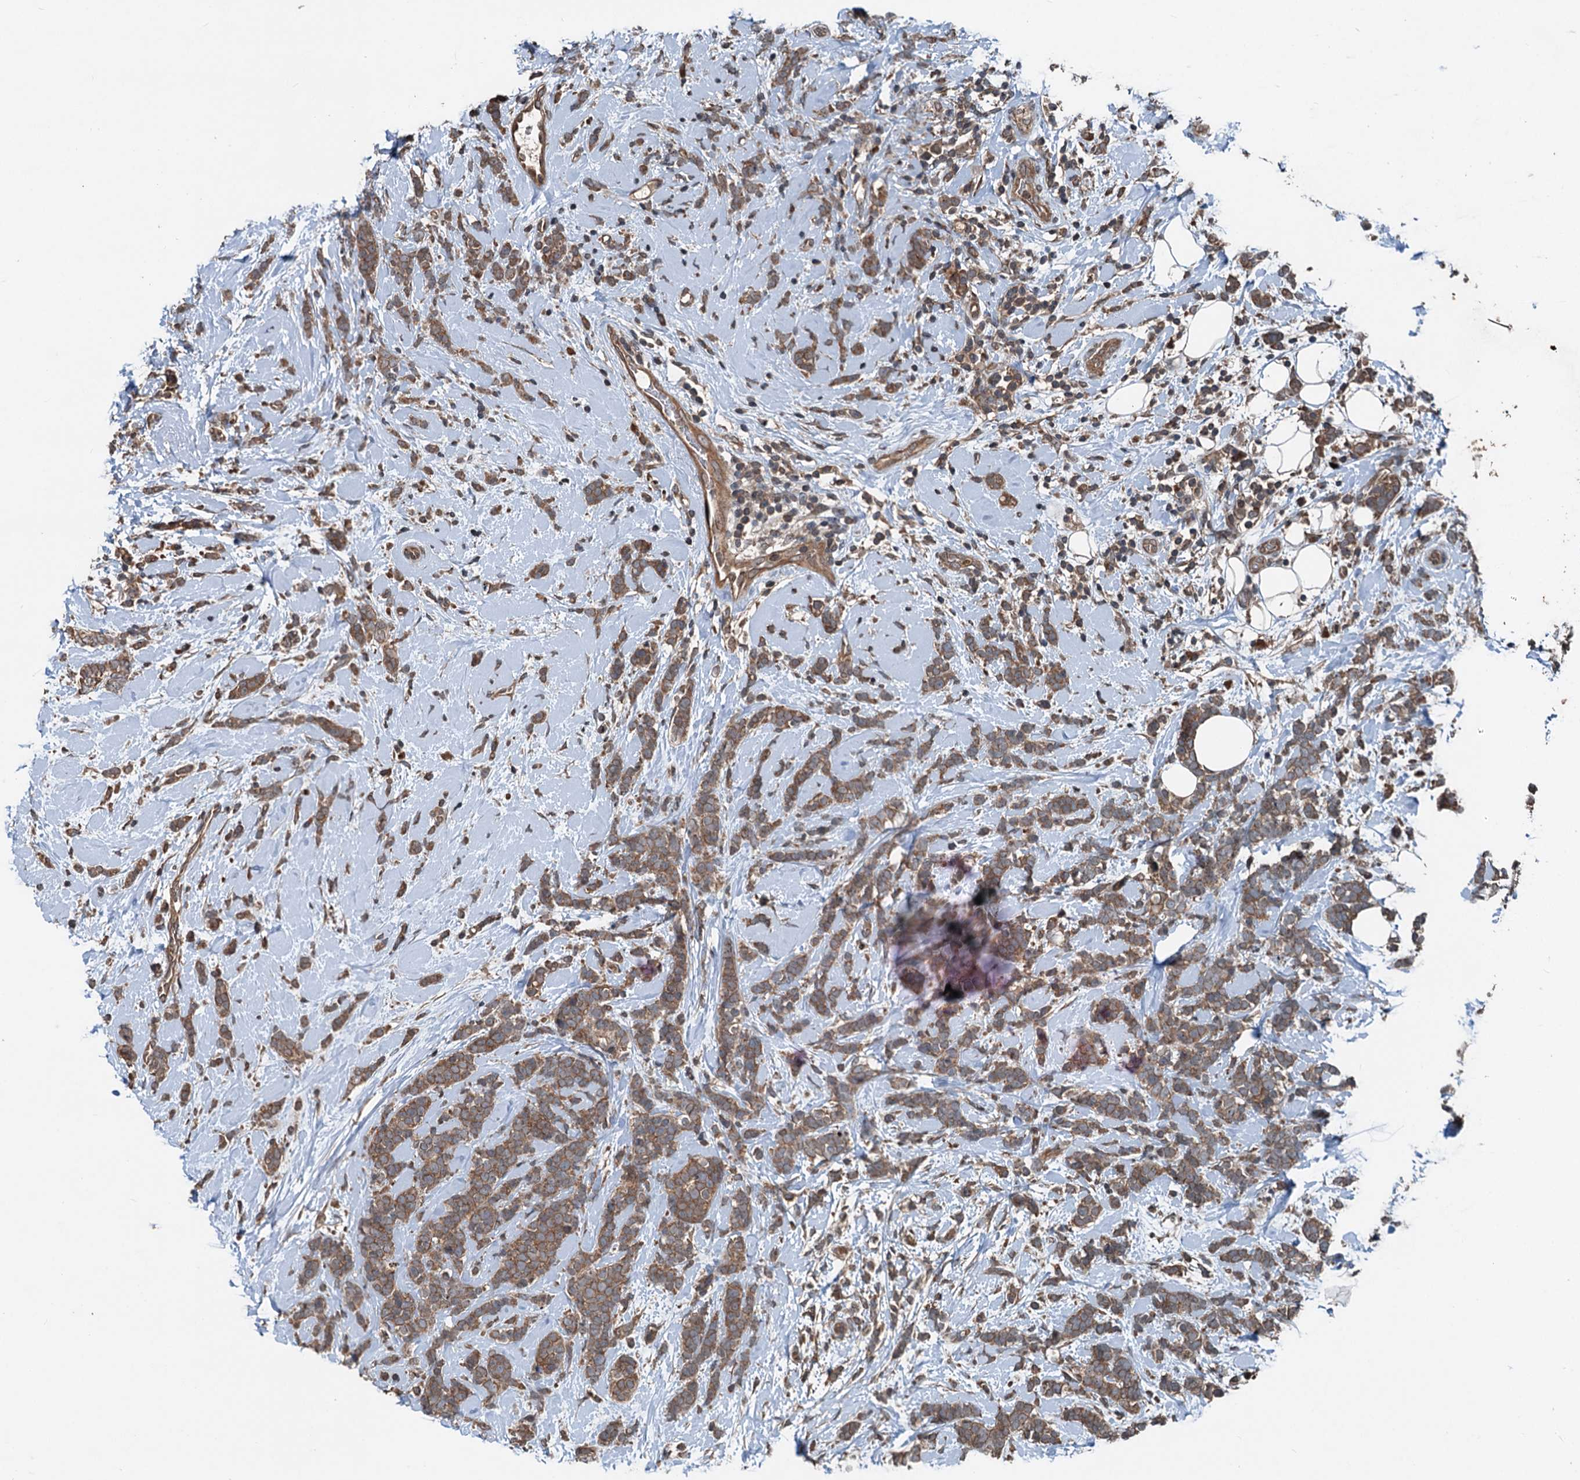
{"staining": {"intensity": "moderate", "quantity": ">75%", "location": "cytoplasmic/membranous"}, "tissue": "breast cancer", "cell_type": "Tumor cells", "image_type": "cancer", "snomed": [{"axis": "morphology", "description": "Lobular carcinoma"}, {"axis": "topography", "description": "Breast"}], "caption": "The image reveals a brown stain indicating the presence of a protein in the cytoplasmic/membranous of tumor cells in breast cancer.", "gene": "N4BP2L2", "patient": {"sex": "female", "age": 58}}